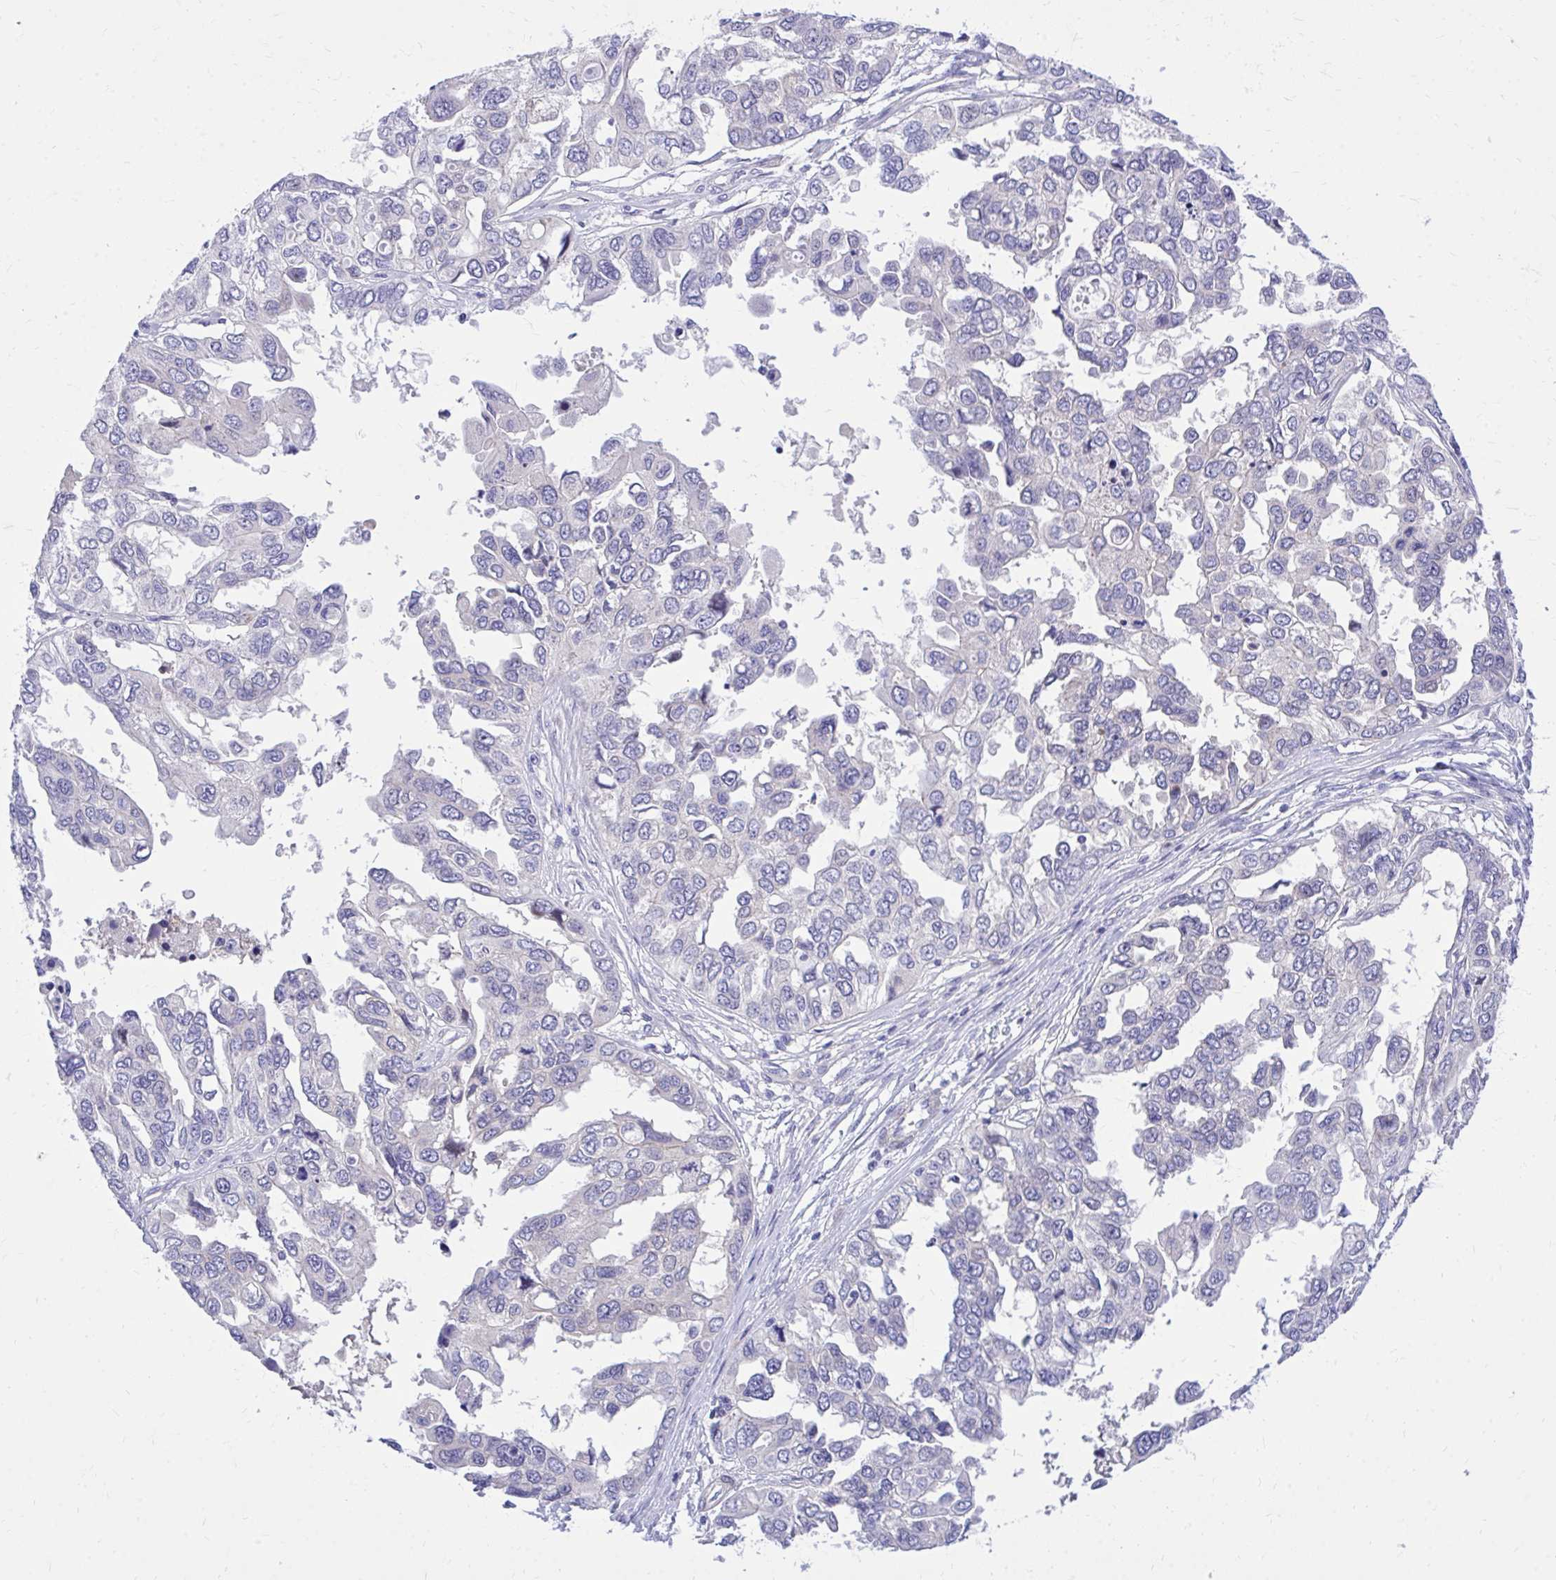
{"staining": {"intensity": "negative", "quantity": "none", "location": "none"}, "tissue": "ovarian cancer", "cell_type": "Tumor cells", "image_type": "cancer", "snomed": [{"axis": "morphology", "description": "Cystadenocarcinoma, serous, NOS"}, {"axis": "topography", "description": "Ovary"}], "caption": "Immunohistochemistry (IHC) image of neoplastic tissue: ovarian serous cystadenocarcinoma stained with DAB (3,3'-diaminobenzidine) displays no significant protein staining in tumor cells. (Stains: DAB immunohistochemistry with hematoxylin counter stain, Microscopy: brightfield microscopy at high magnification).", "gene": "ADAMTSL1", "patient": {"sex": "female", "age": 53}}